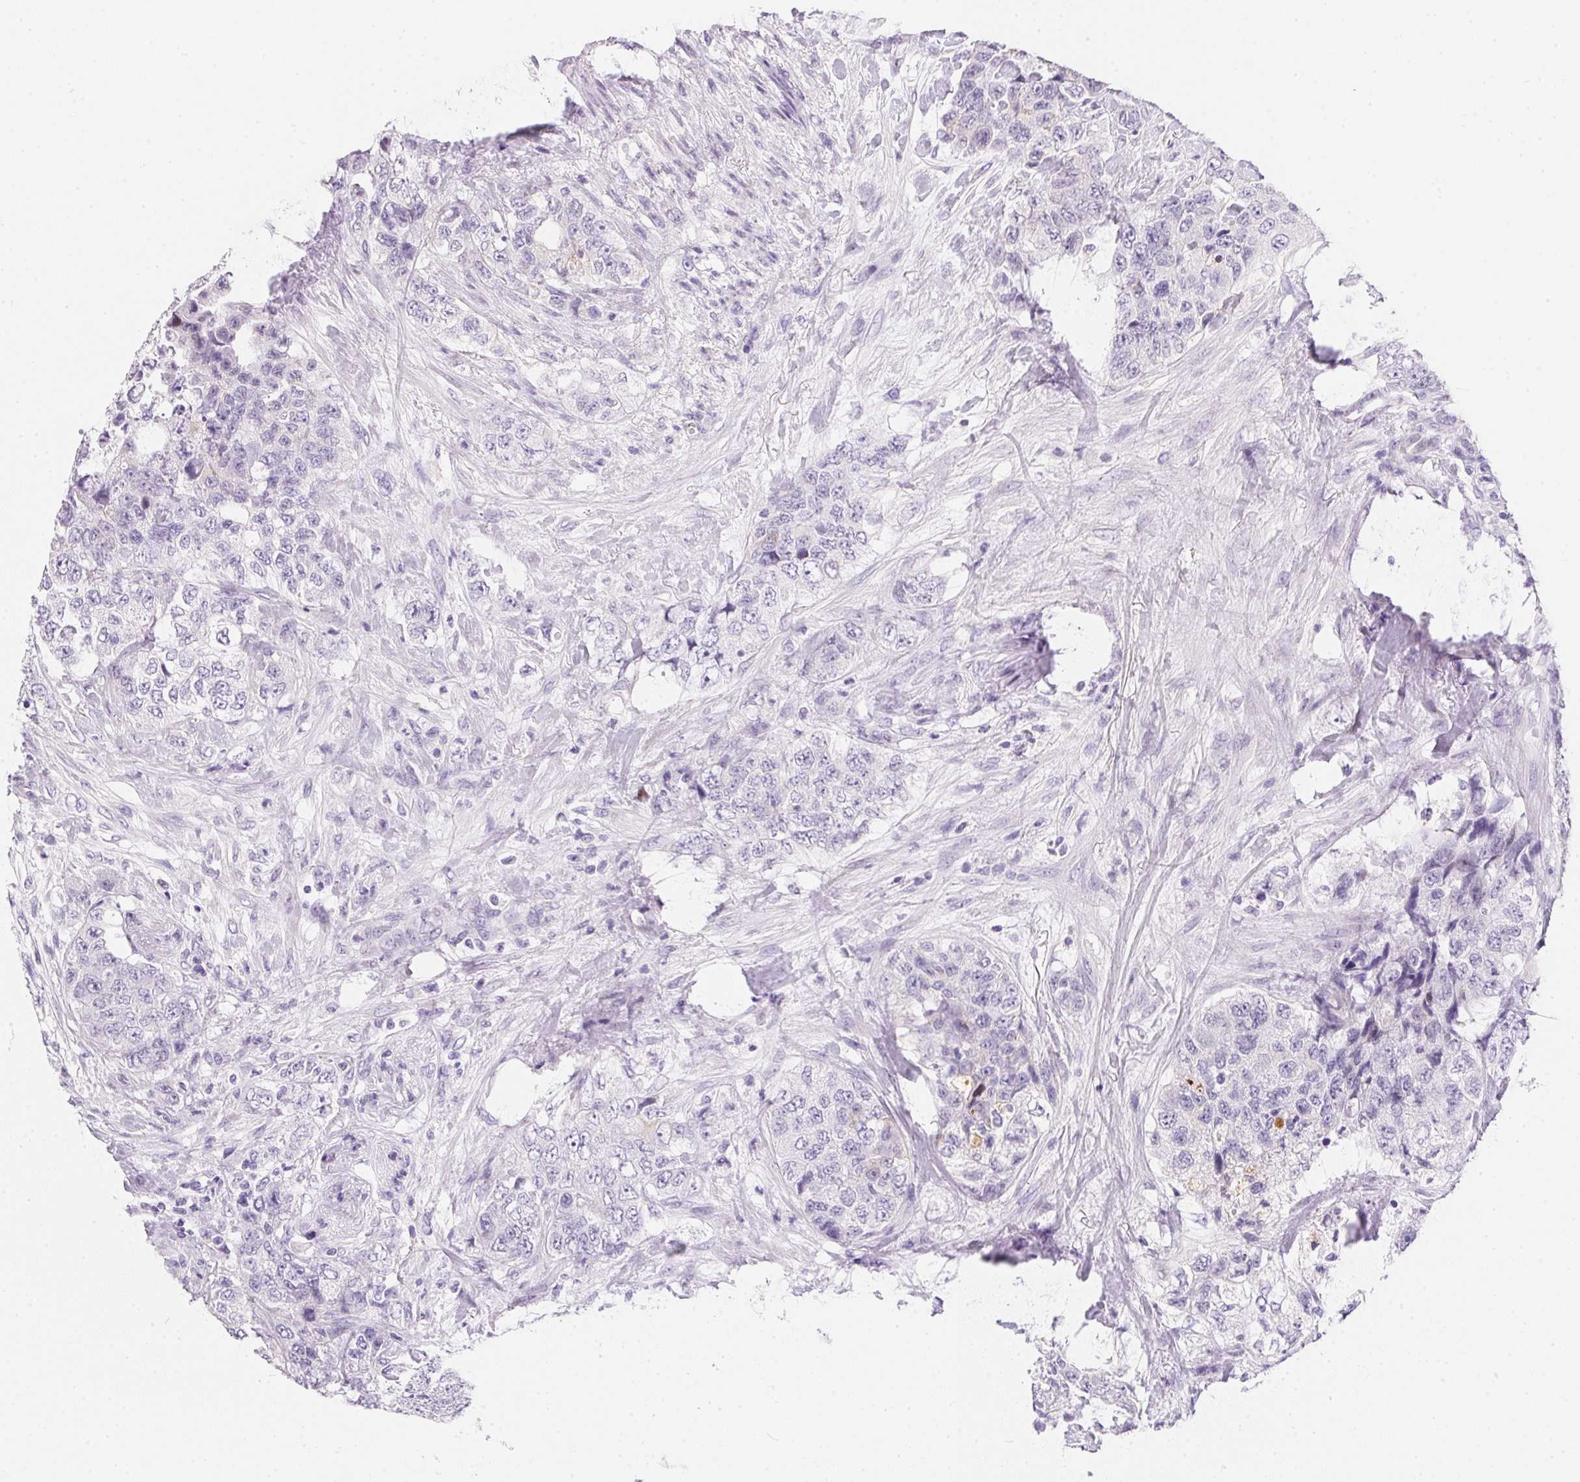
{"staining": {"intensity": "negative", "quantity": "none", "location": "none"}, "tissue": "urothelial cancer", "cell_type": "Tumor cells", "image_type": "cancer", "snomed": [{"axis": "morphology", "description": "Urothelial carcinoma, High grade"}, {"axis": "topography", "description": "Urinary bladder"}], "caption": "High power microscopy micrograph of an immunohistochemistry (IHC) image of urothelial cancer, revealing no significant staining in tumor cells.", "gene": "AQP5", "patient": {"sex": "female", "age": 78}}